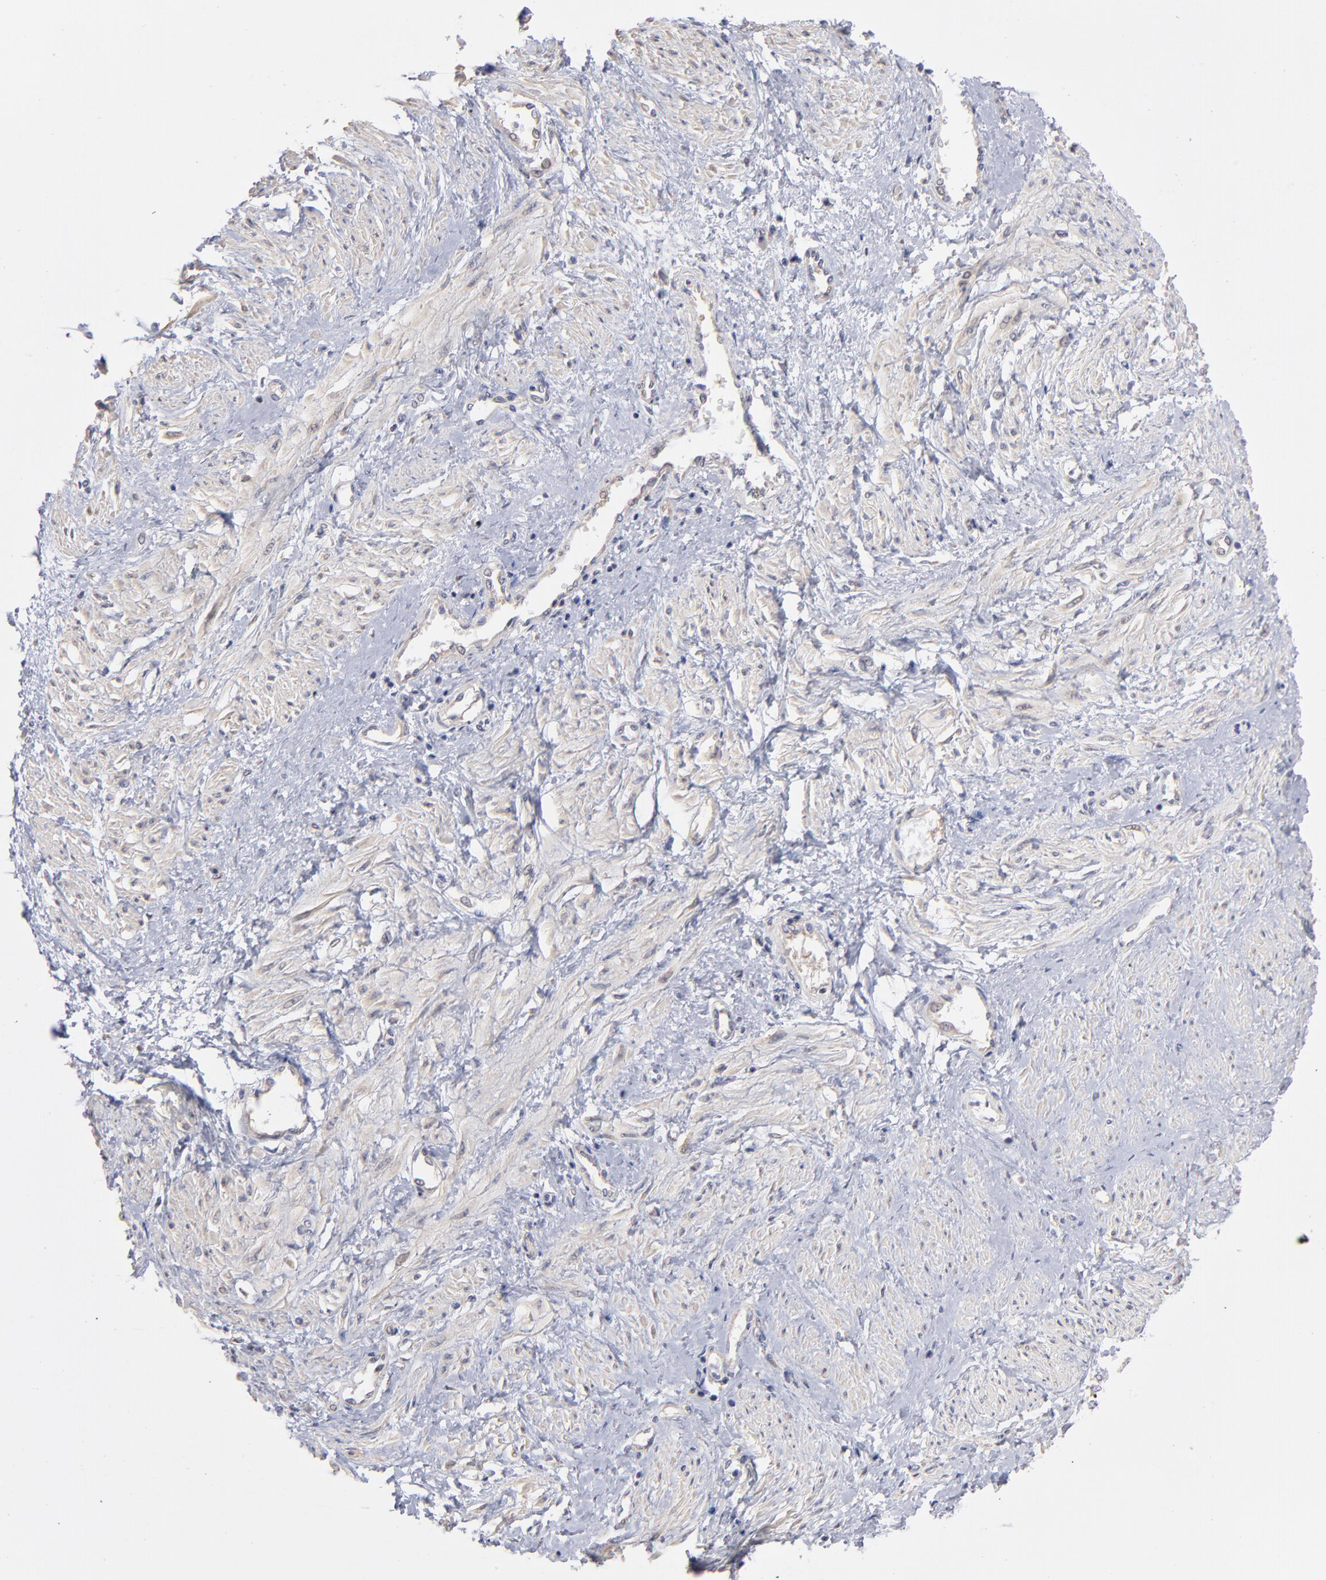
{"staining": {"intensity": "negative", "quantity": "none", "location": "none"}, "tissue": "smooth muscle", "cell_type": "Smooth muscle cells", "image_type": "normal", "snomed": [{"axis": "morphology", "description": "Normal tissue, NOS"}, {"axis": "topography", "description": "Smooth muscle"}, {"axis": "topography", "description": "Uterus"}], "caption": "Immunohistochemical staining of normal human smooth muscle exhibits no significant positivity in smooth muscle cells.", "gene": "RPLP0", "patient": {"sex": "female", "age": 39}}